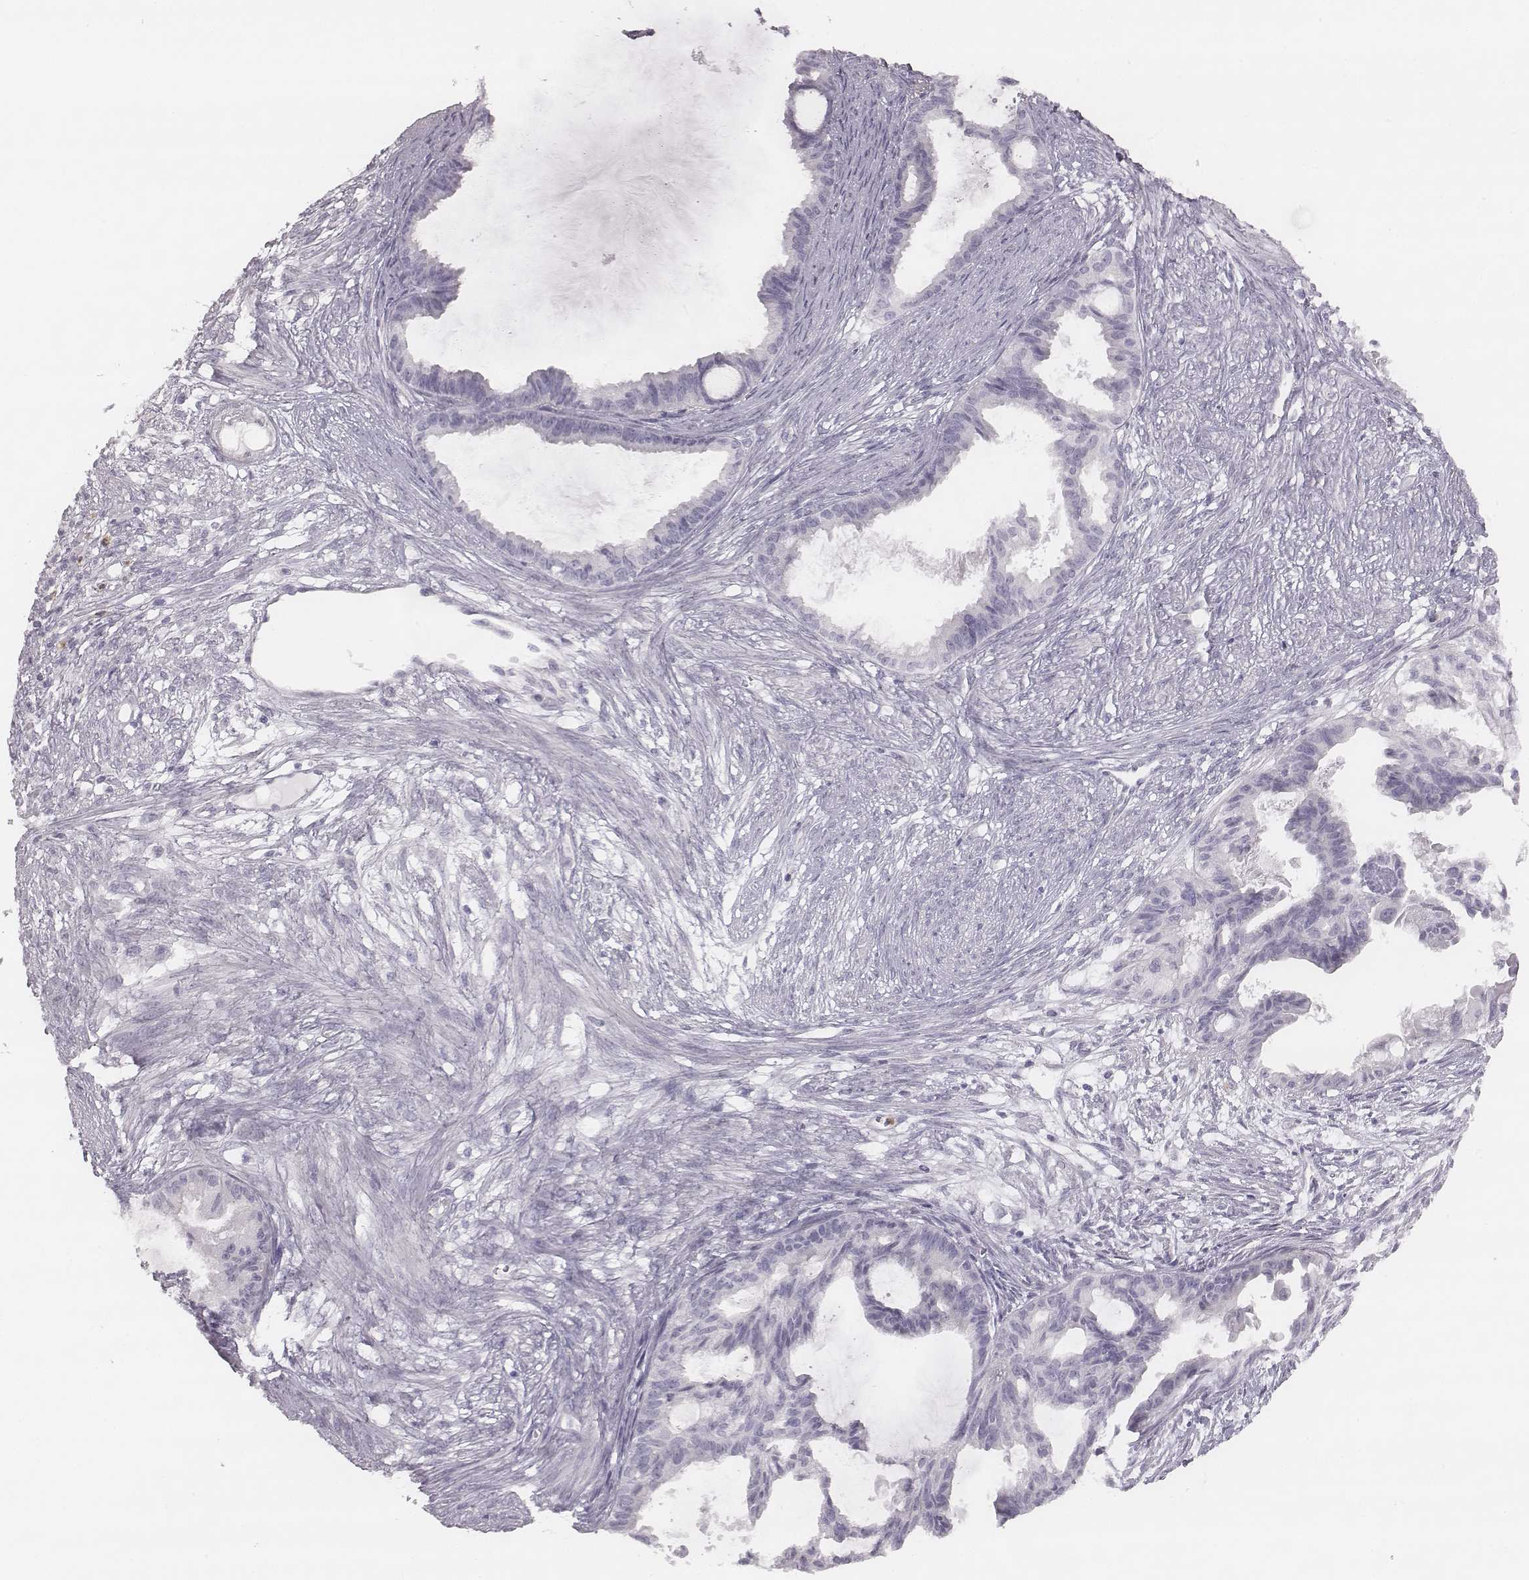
{"staining": {"intensity": "negative", "quantity": "none", "location": "none"}, "tissue": "endometrial cancer", "cell_type": "Tumor cells", "image_type": "cancer", "snomed": [{"axis": "morphology", "description": "Adenocarcinoma, NOS"}, {"axis": "topography", "description": "Endometrium"}], "caption": "IHC of human endometrial cancer (adenocarcinoma) exhibits no positivity in tumor cells.", "gene": "KCNJ12", "patient": {"sex": "female", "age": 86}}